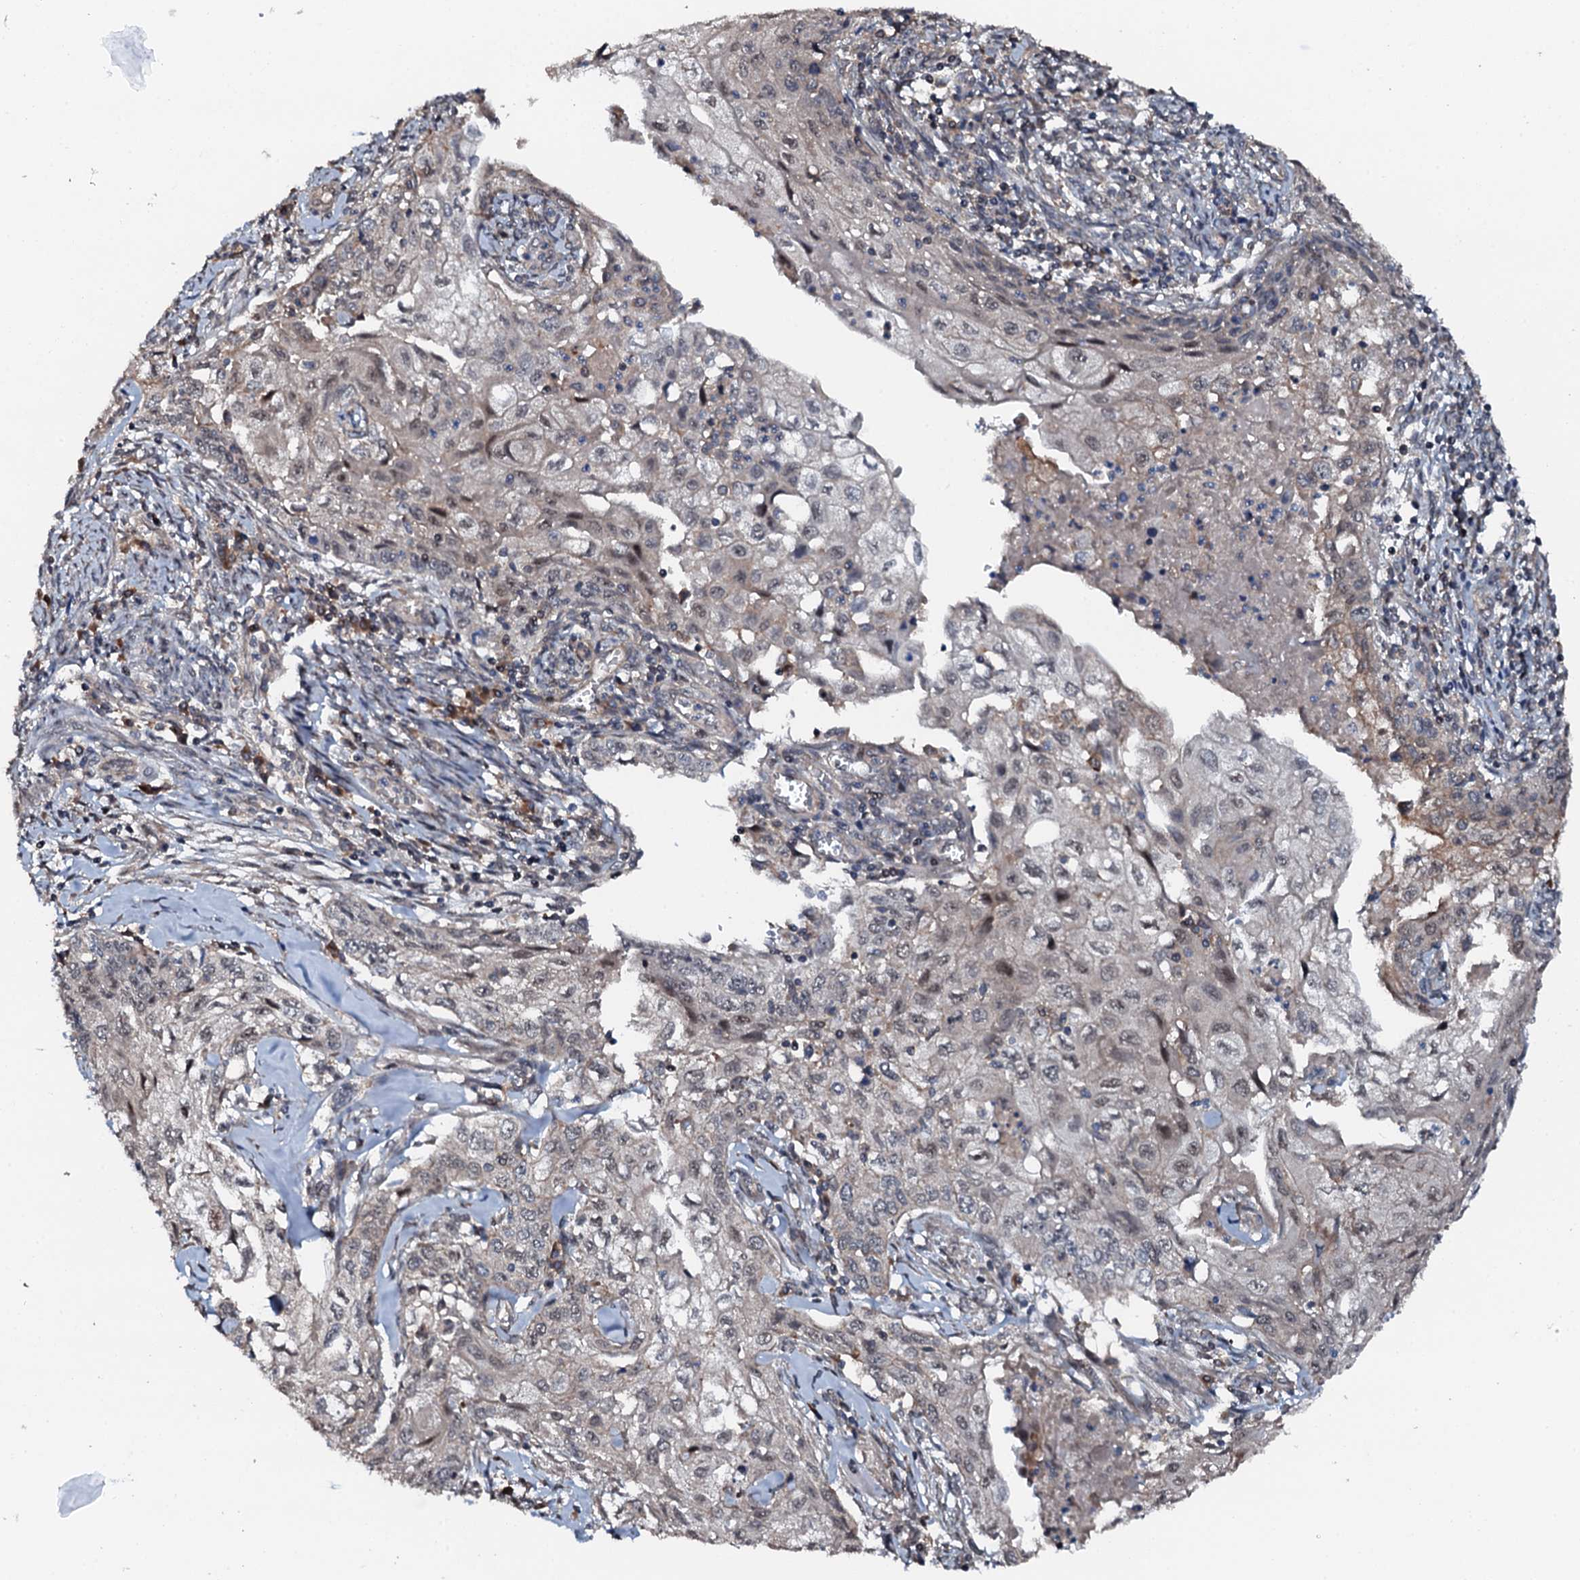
{"staining": {"intensity": "moderate", "quantity": "<25%", "location": "cytoplasmic/membranous,nuclear"}, "tissue": "cervical cancer", "cell_type": "Tumor cells", "image_type": "cancer", "snomed": [{"axis": "morphology", "description": "Squamous cell carcinoma, NOS"}, {"axis": "topography", "description": "Cervix"}], "caption": "Human cervical squamous cell carcinoma stained for a protein (brown) exhibits moderate cytoplasmic/membranous and nuclear positive staining in about <25% of tumor cells.", "gene": "FLYWCH1", "patient": {"sex": "female", "age": 67}}